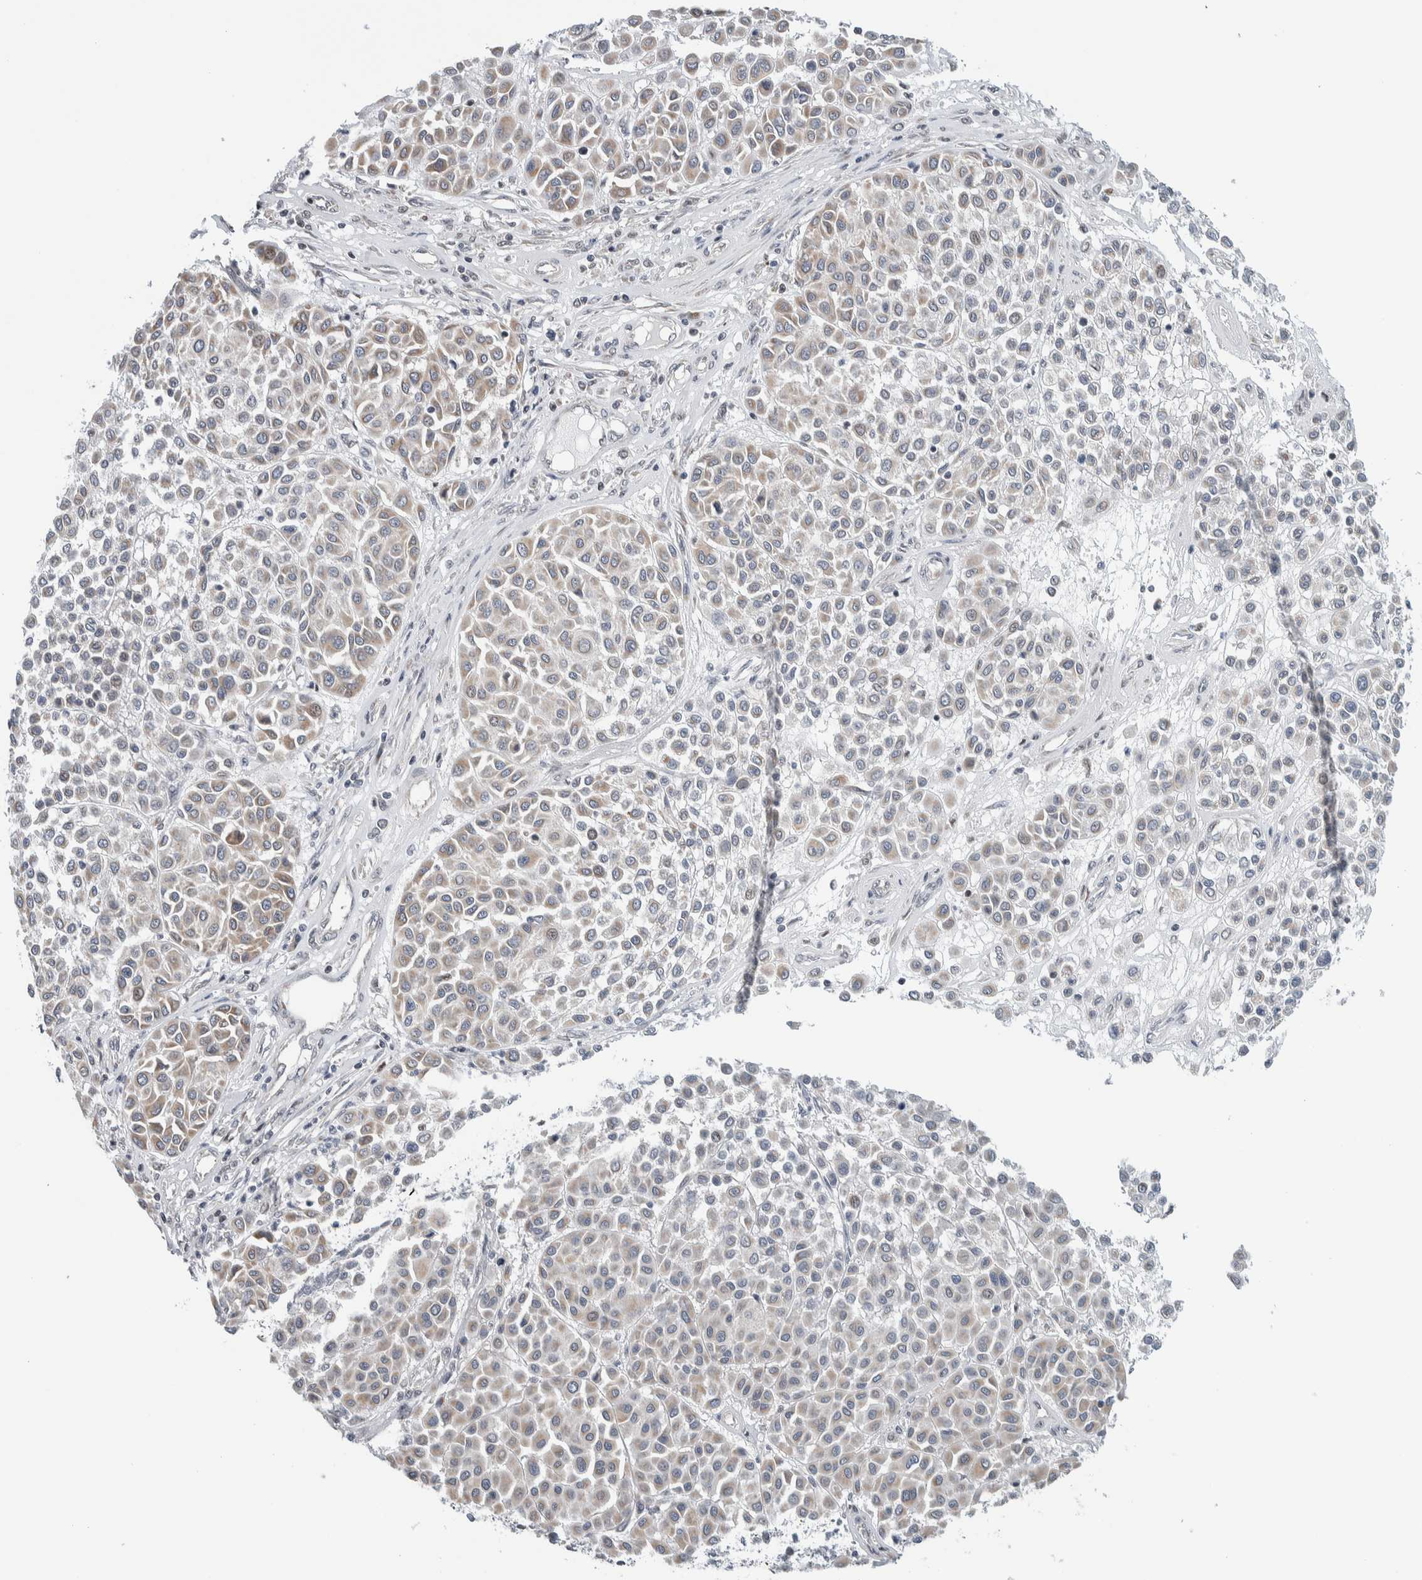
{"staining": {"intensity": "weak", "quantity": "25%-75%", "location": "cytoplasmic/membranous"}, "tissue": "melanoma", "cell_type": "Tumor cells", "image_type": "cancer", "snomed": [{"axis": "morphology", "description": "Malignant melanoma, Metastatic site"}, {"axis": "topography", "description": "Soft tissue"}], "caption": "The immunohistochemical stain labels weak cytoplasmic/membranous positivity in tumor cells of malignant melanoma (metastatic site) tissue. (IHC, brightfield microscopy, high magnification).", "gene": "NEUROD1", "patient": {"sex": "male", "age": 41}}